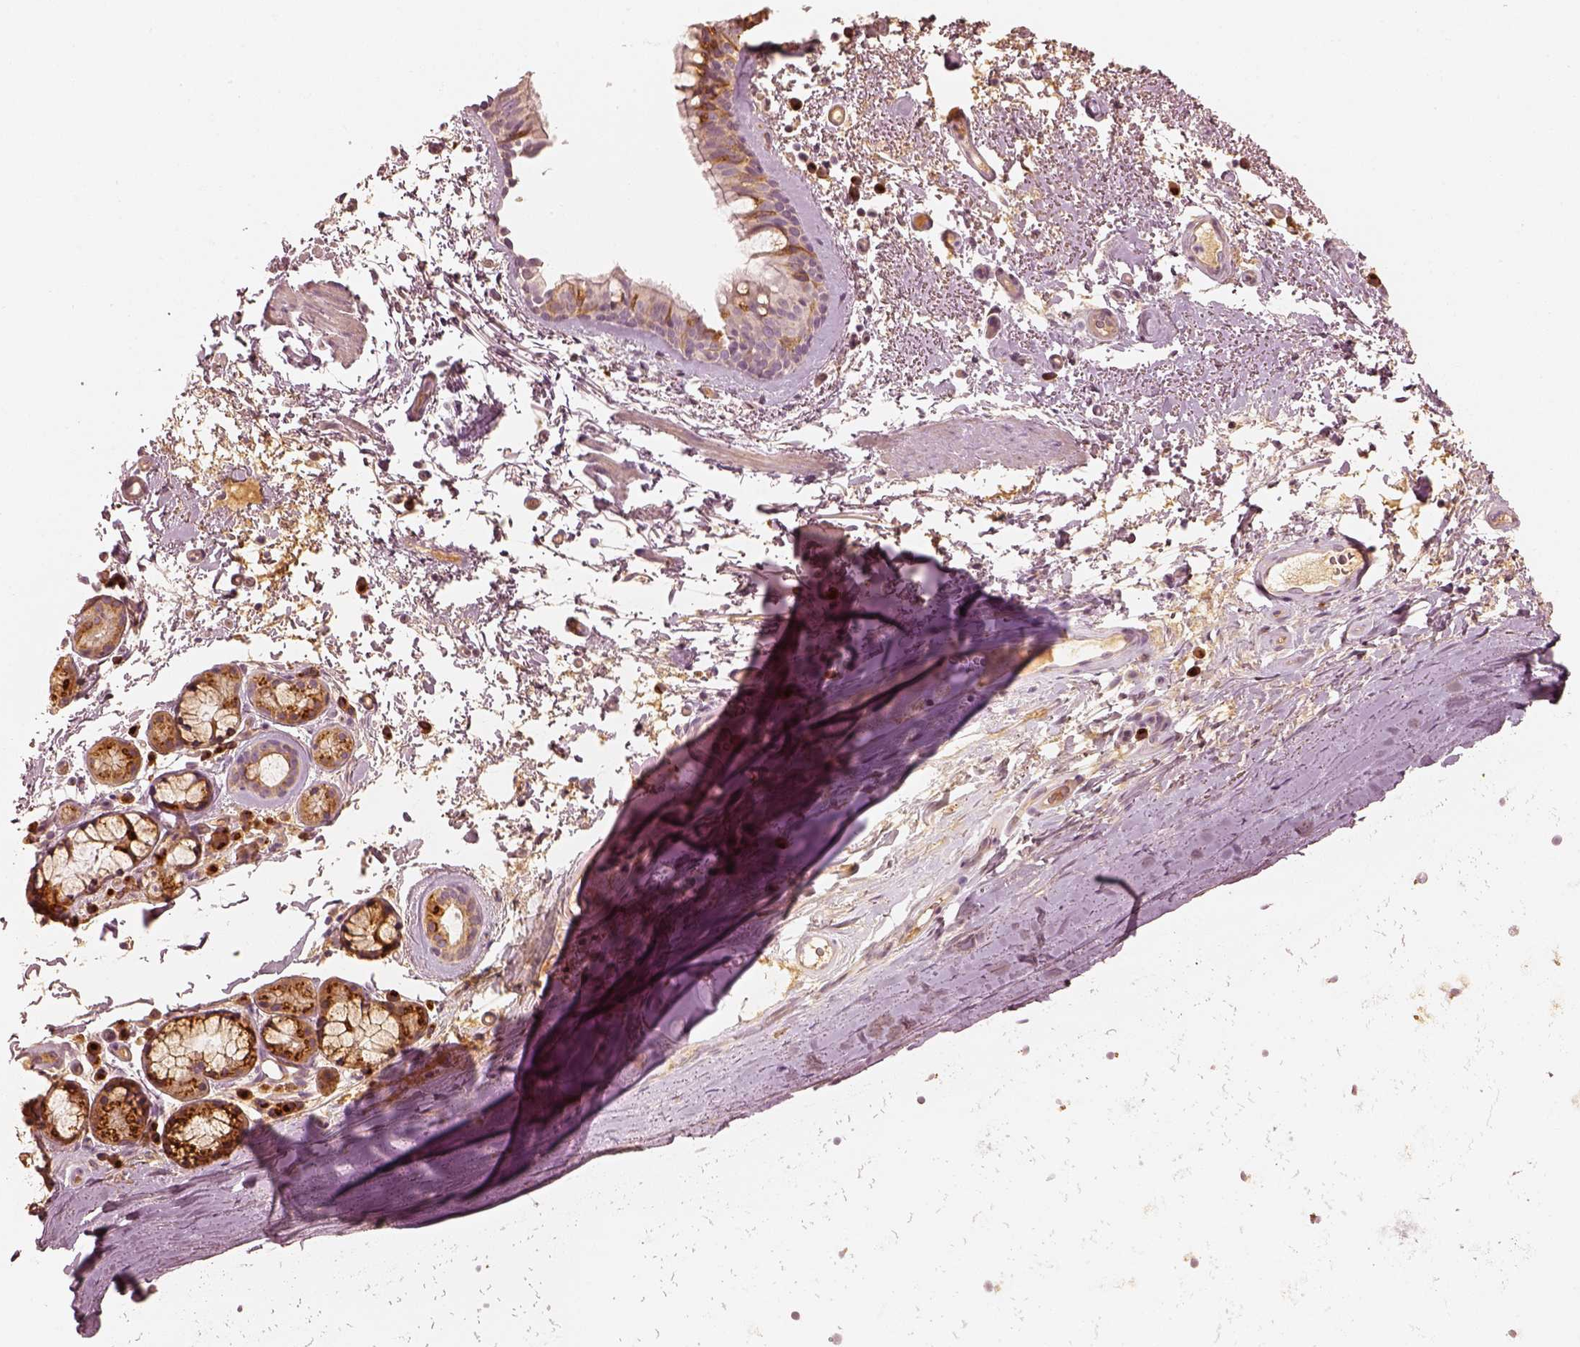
{"staining": {"intensity": "strong", "quantity": "<25%", "location": "cytoplasmic/membranous"}, "tissue": "bronchus", "cell_type": "Respiratory epithelial cells", "image_type": "normal", "snomed": [{"axis": "morphology", "description": "Normal tissue, NOS"}, {"axis": "topography", "description": "Bronchus"}], "caption": "Protein staining displays strong cytoplasmic/membranous staining in approximately <25% of respiratory epithelial cells in unremarkable bronchus. The staining is performed using DAB brown chromogen to label protein expression. The nuclei are counter-stained blue using hematoxylin.", "gene": "GORASP2", "patient": {"sex": "female", "age": 64}}